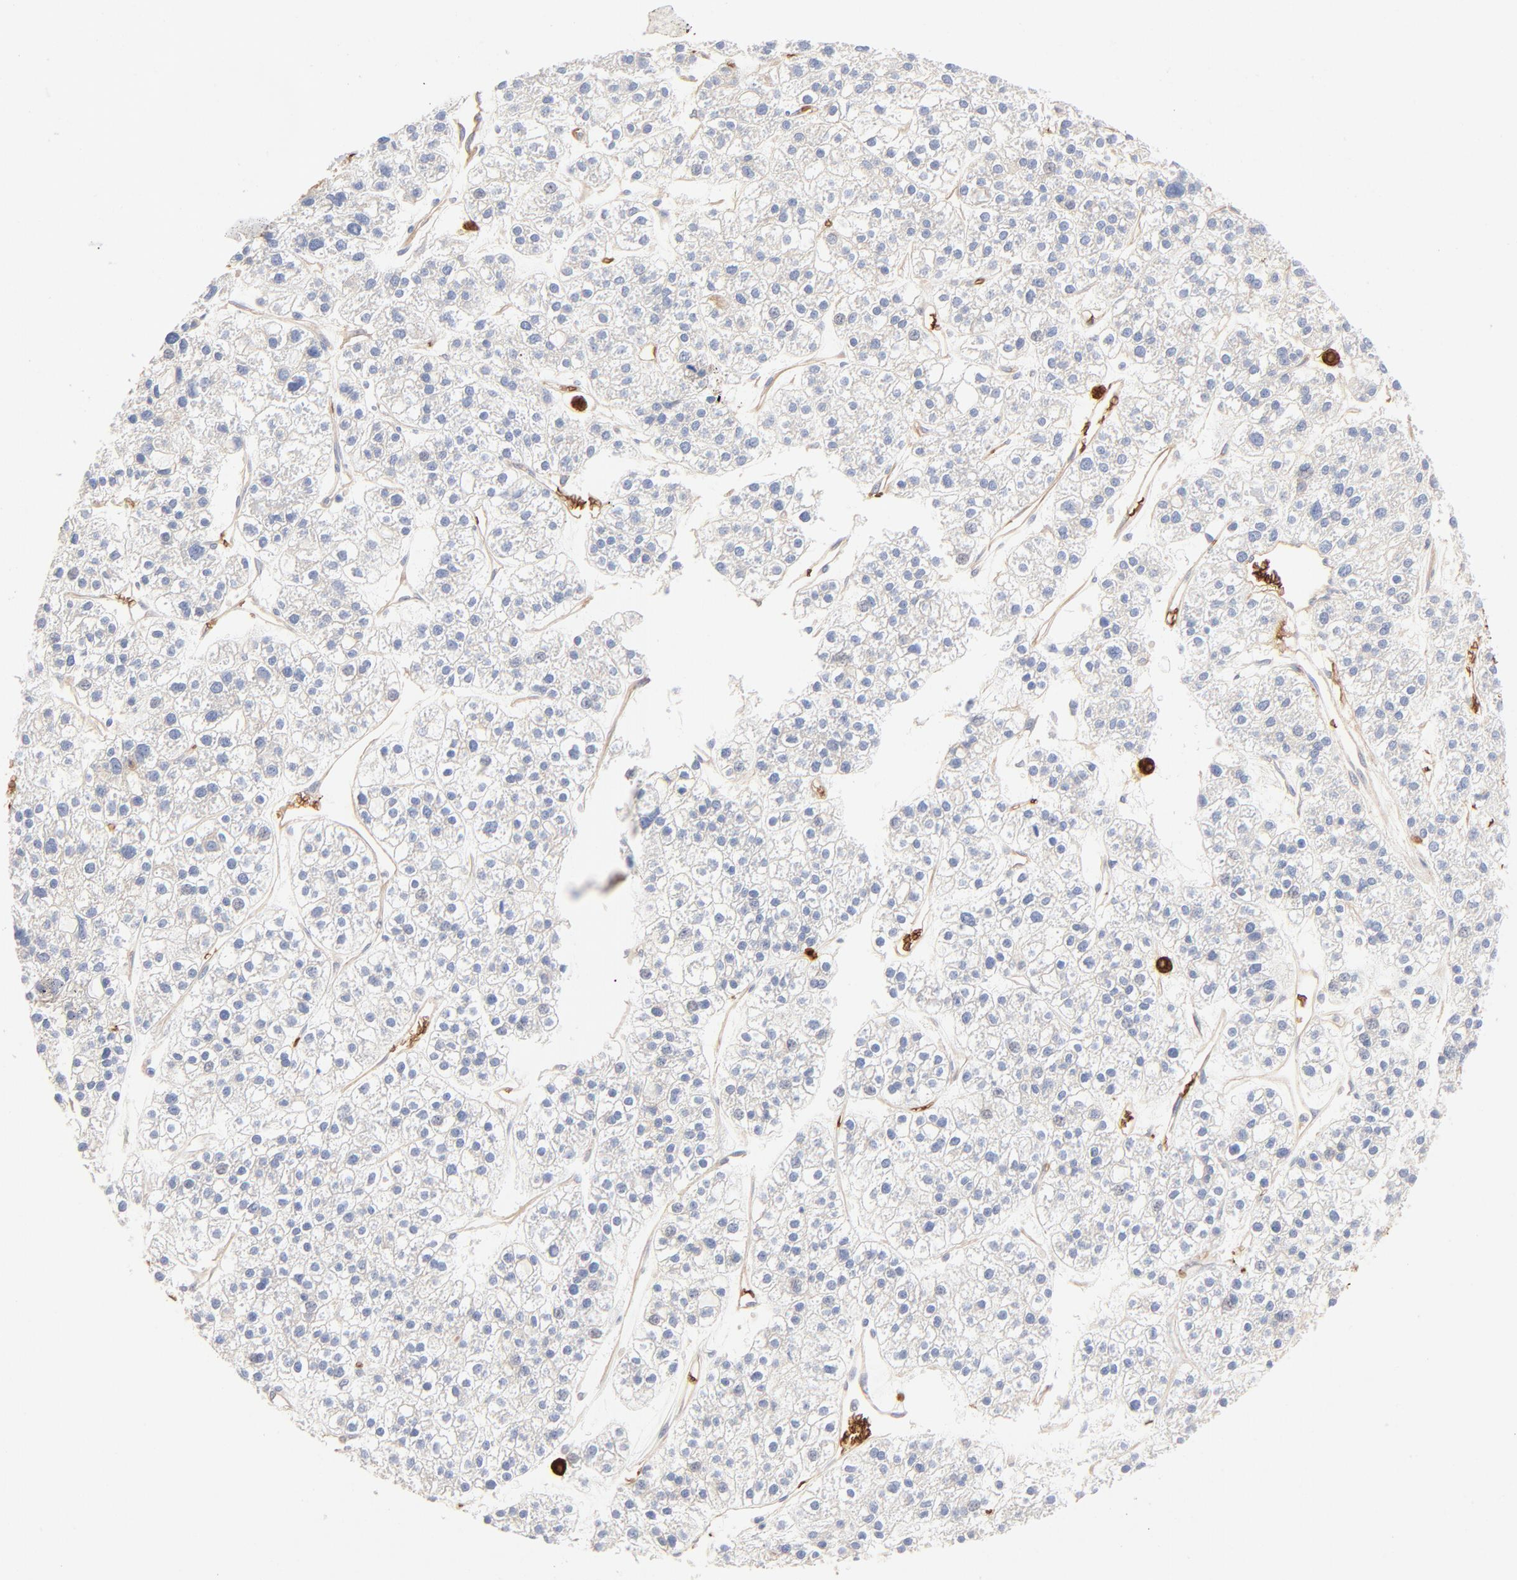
{"staining": {"intensity": "negative", "quantity": "none", "location": "none"}, "tissue": "liver cancer", "cell_type": "Tumor cells", "image_type": "cancer", "snomed": [{"axis": "morphology", "description": "Carcinoma, Hepatocellular, NOS"}, {"axis": "topography", "description": "Liver"}], "caption": "Immunohistochemistry histopathology image of neoplastic tissue: liver cancer (hepatocellular carcinoma) stained with DAB reveals no significant protein positivity in tumor cells. The staining was performed using DAB (3,3'-diaminobenzidine) to visualize the protein expression in brown, while the nuclei were stained in blue with hematoxylin (Magnification: 20x).", "gene": "SPTB", "patient": {"sex": "female", "age": 85}}